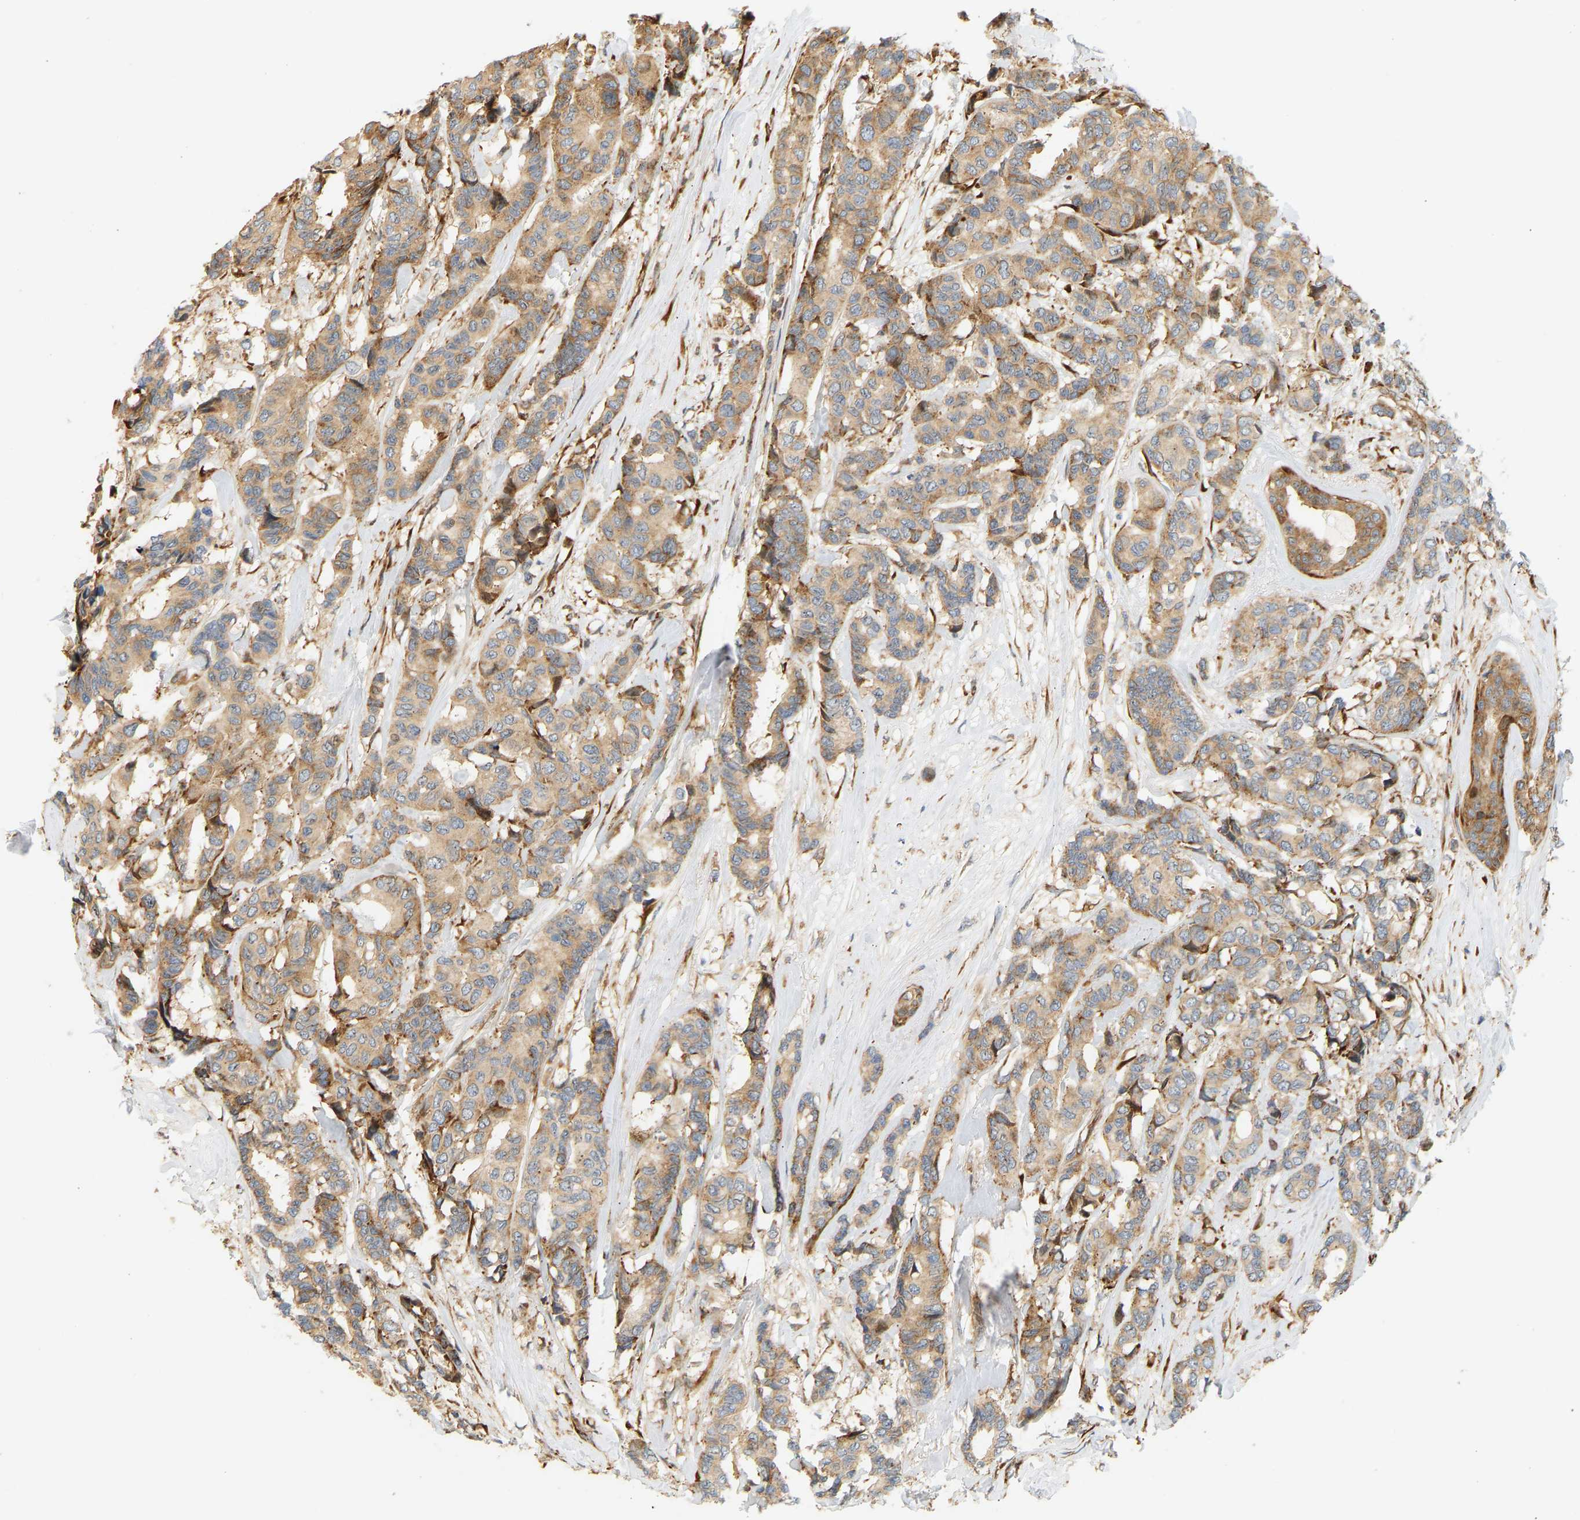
{"staining": {"intensity": "moderate", "quantity": ">75%", "location": "cytoplasmic/membranous"}, "tissue": "breast cancer", "cell_type": "Tumor cells", "image_type": "cancer", "snomed": [{"axis": "morphology", "description": "Duct carcinoma"}, {"axis": "topography", "description": "Breast"}], "caption": "A high-resolution photomicrograph shows immunohistochemistry (IHC) staining of breast cancer, which exhibits moderate cytoplasmic/membranous positivity in about >75% of tumor cells.", "gene": "RPS14", "patient": {"sex": "female", "age": 87}}